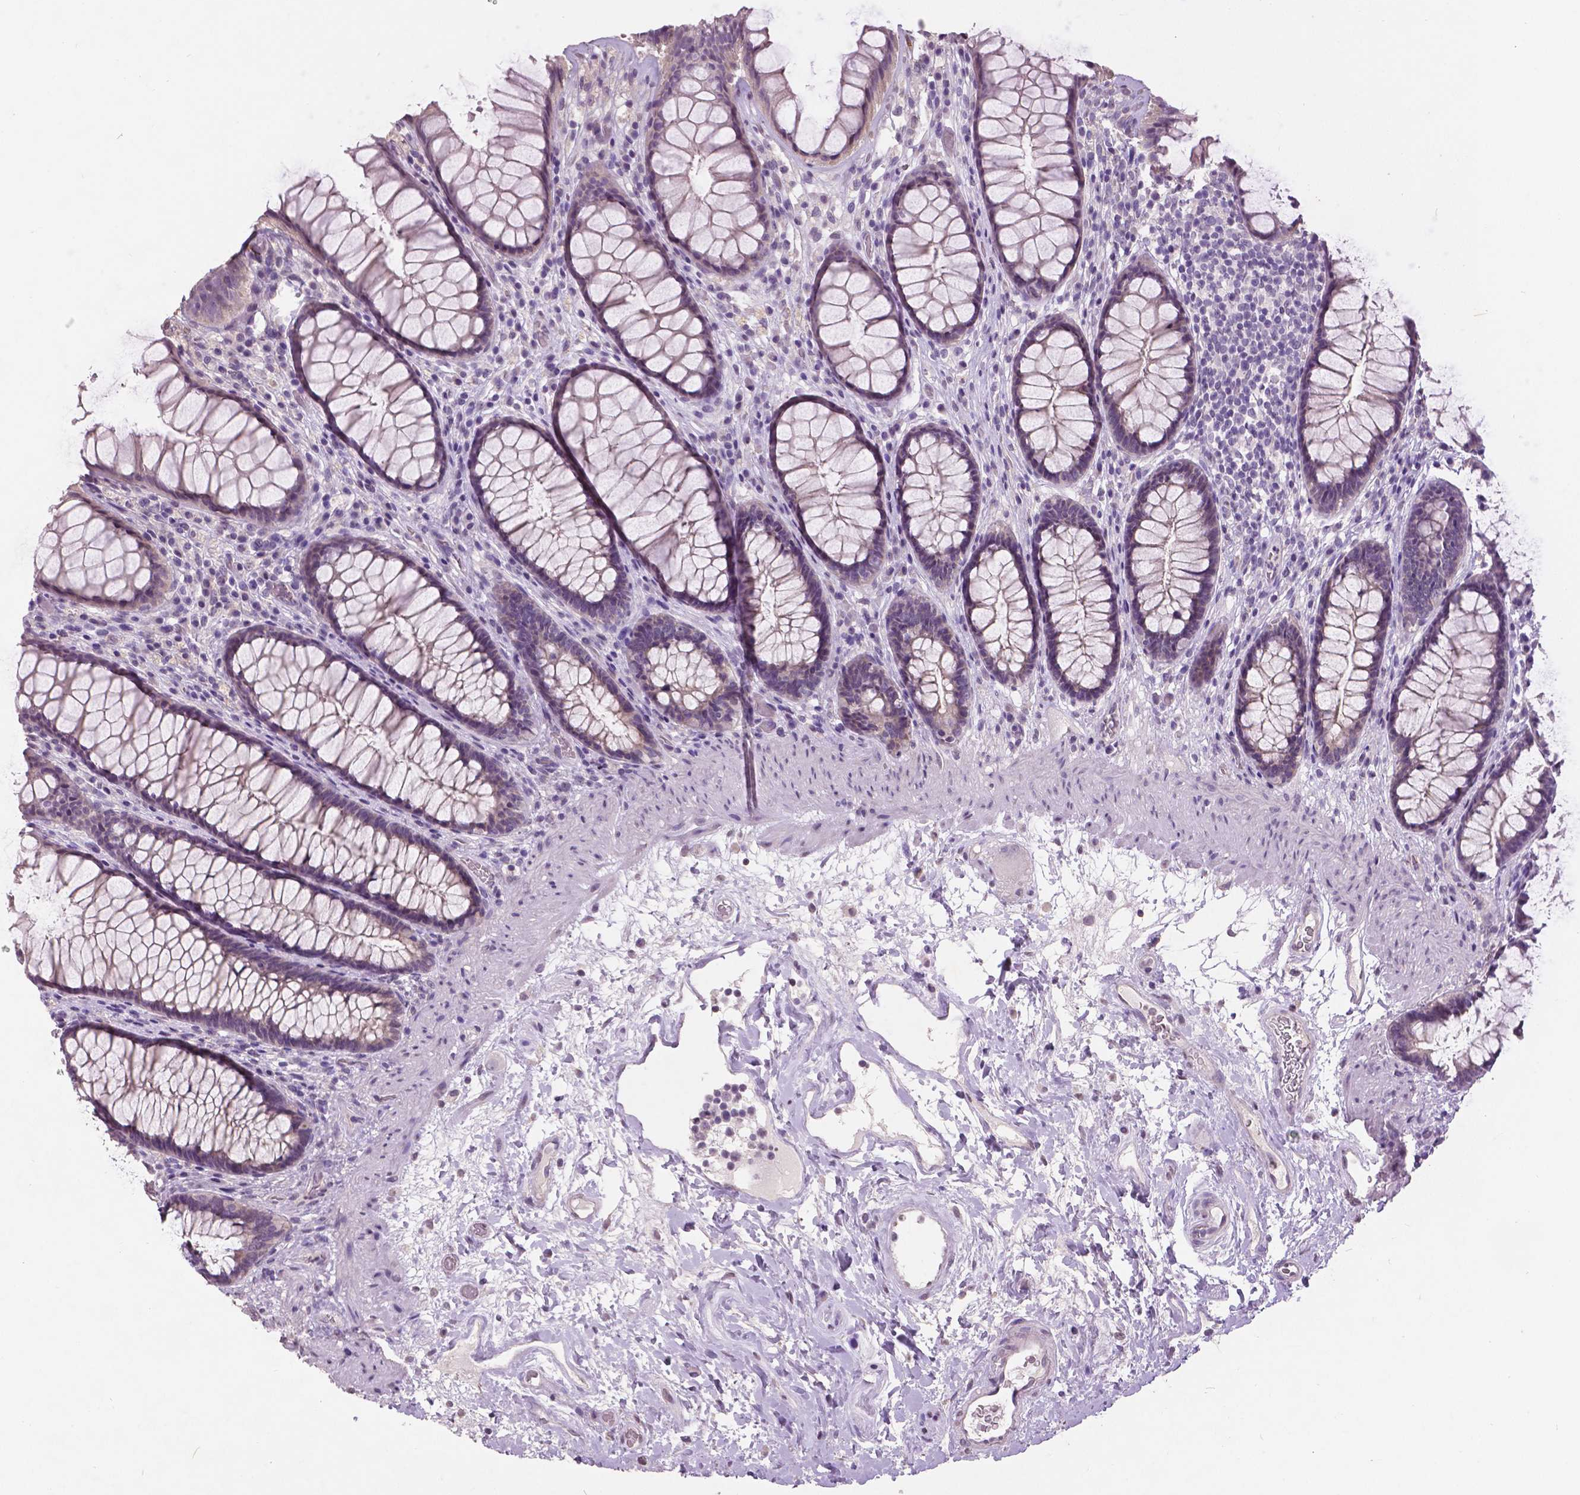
{"staining": {"intensity": "weak", "quantity": "<25%", "location": "cytoplasmic/membranous"}, "tissue": "rectum", "cell_type": "Glandular cells", "image_type": "normal", "snomed": [{"axis": "morphology", "description": "Normal tissue, NOS"}, {"axis": "topography", "description": "Rectum"}], "caption": "Immunohistochemistry (IHC) photomicrograph of normal rectum: rectum stained with DAB (3,3'-diaminobenzidine) demonstrates no significant protein positivity in glandular cells.", "gene": "GRIN2A", "patient": {"sex": "male", "age": 72}}